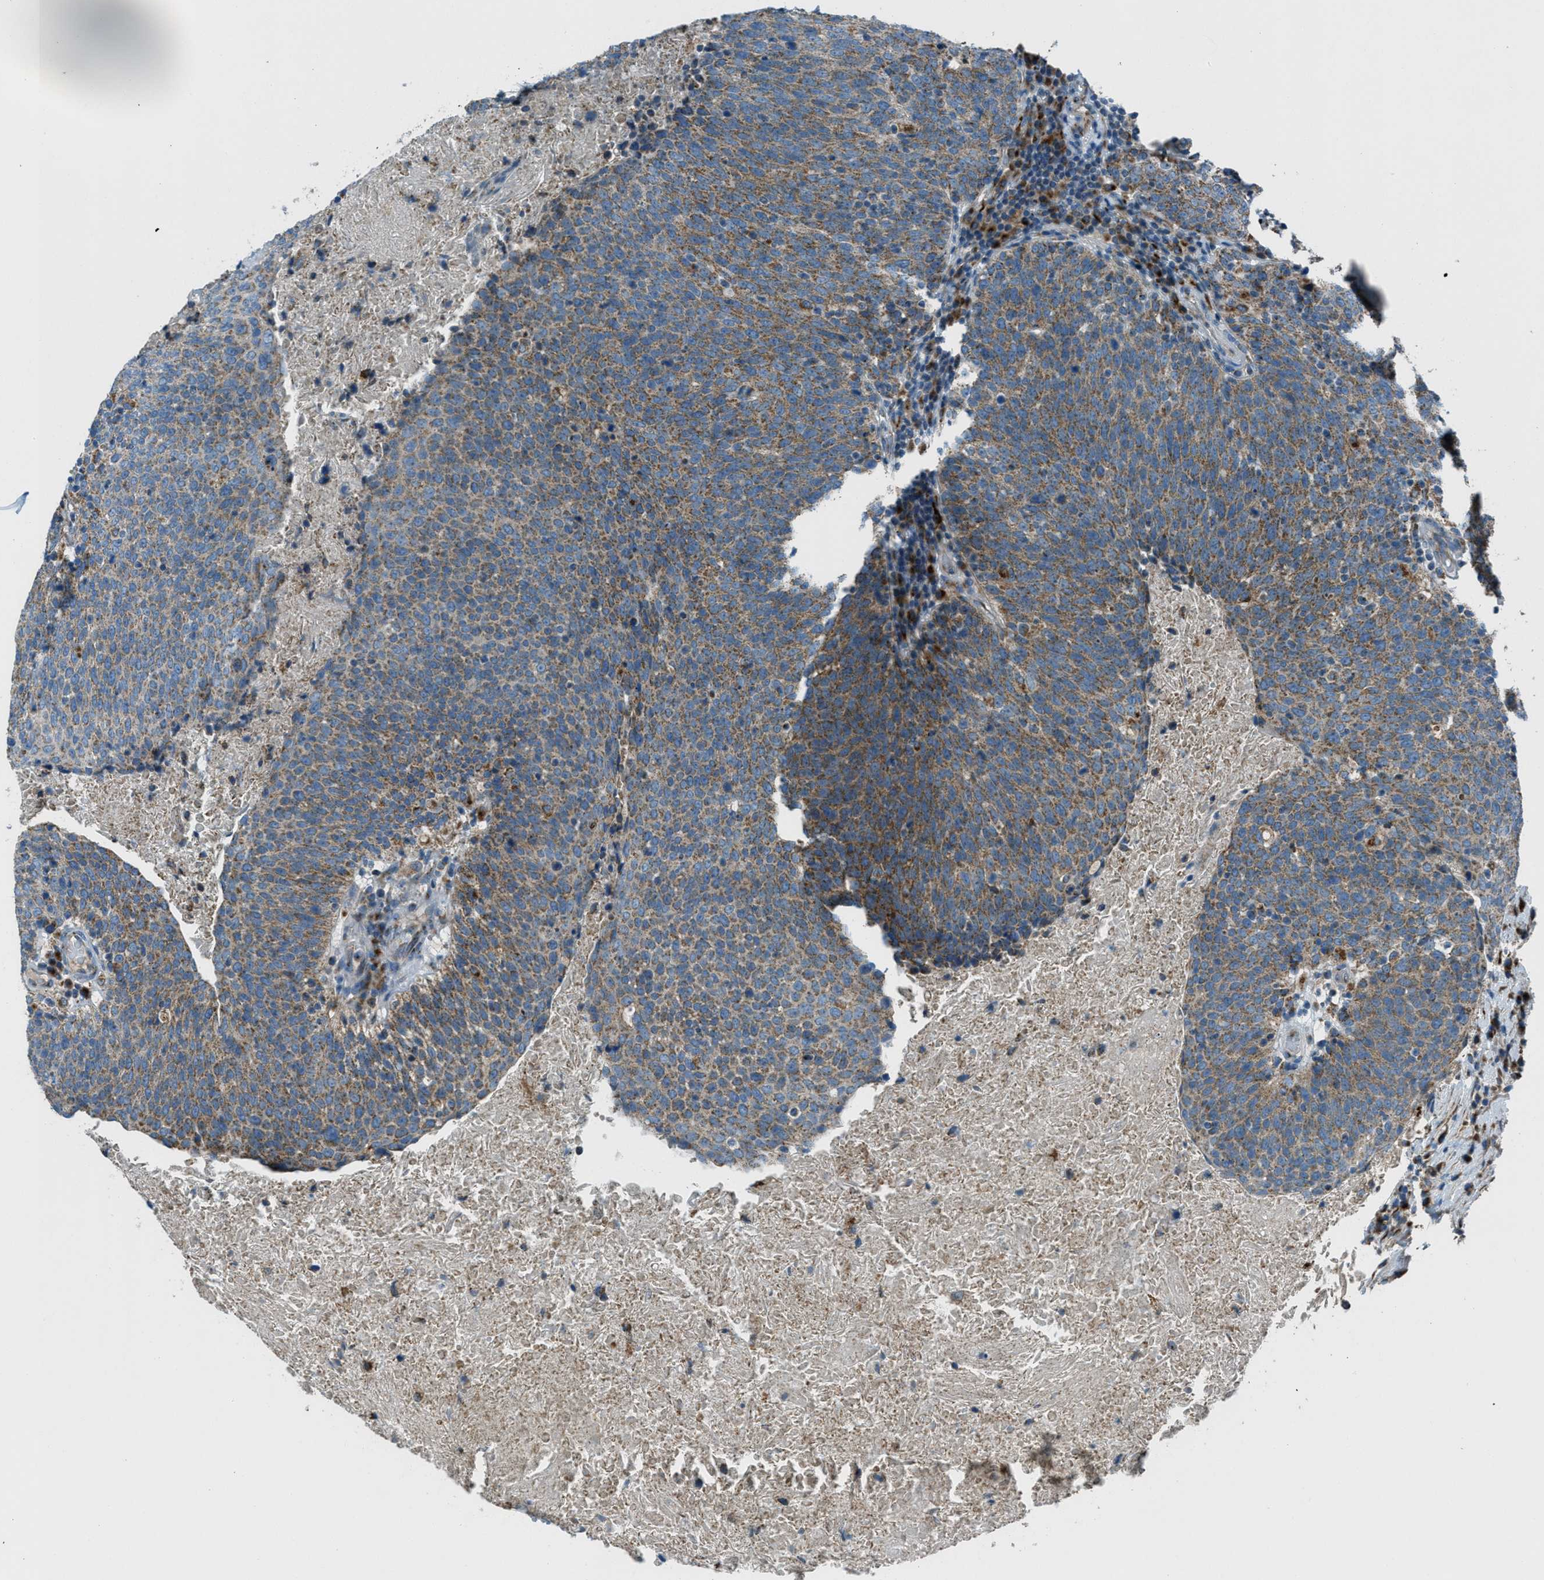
{"staining": {"intensity": "moderate", "quantity": ">75%", "location": "cytoplasmic/membranous"}, "tissue": "head and neck cancer", "cell_type": "Tumor cells", "image_type": "cancer", "snomed": [{"axis": "morphology", "description": "Squamous cell carcinoma, NOS"}, {"axis": "morphology", "description": "Squamous cell carcinoma, metastatic, NOS"}, {"axis": "topography", "description": "Lymph node"}, {"axis": "topography", "description": "Head-Neck"}], "caption": "Immunohistochemistry image of head and neck squamous cell carcinoma stained for a protein (brown), which shows medium levels of moderate cytoplasmic/membranous positivity in about >75% of tumor cells.", "gene": "BCKDK", "patient": {"sex": "male", "age": 62}}